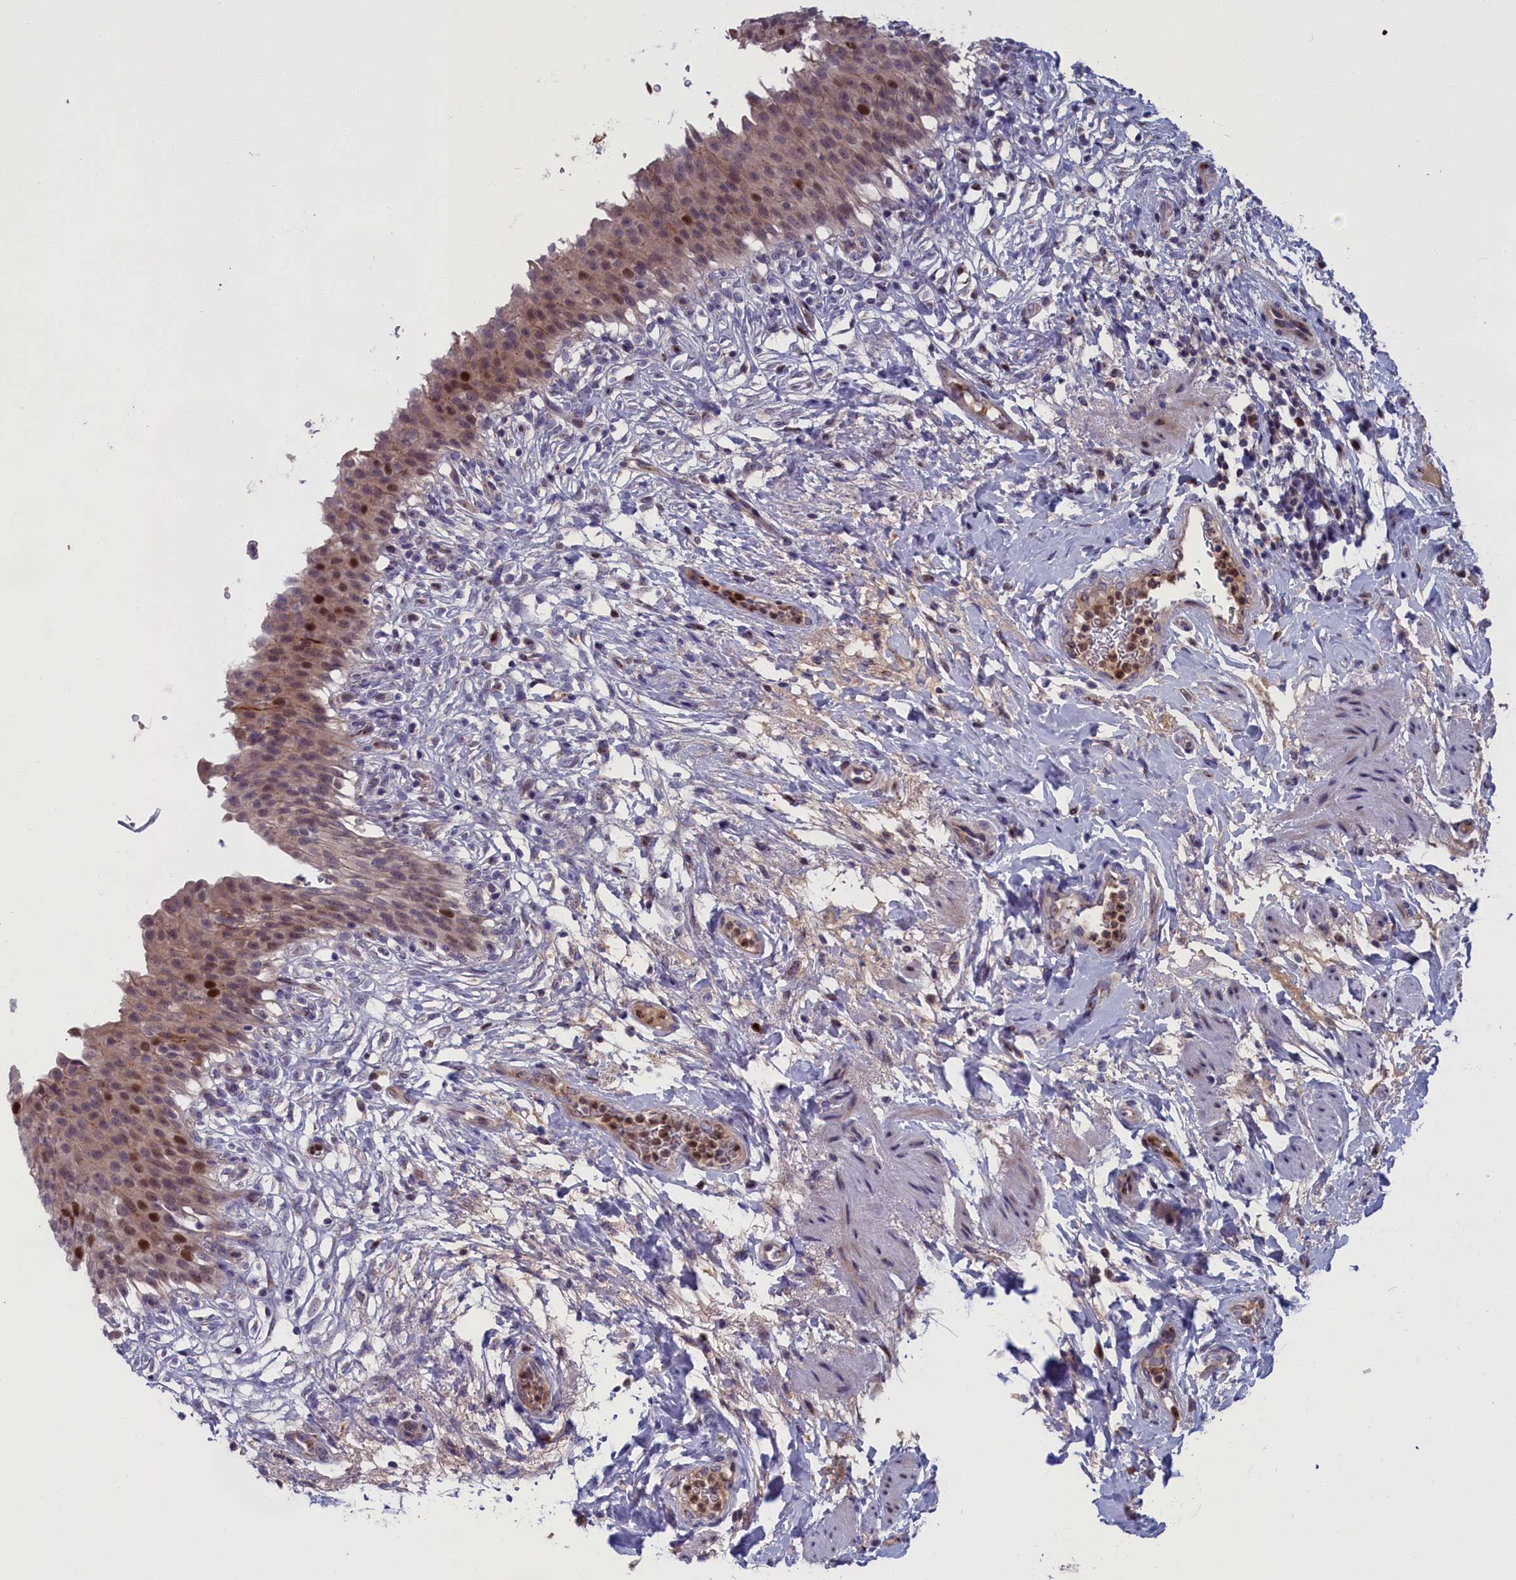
{"staining": {"intensity": "moderate", "quantity": "25%-75%", "location": "cytoplasmic/membranous,nuclear"}, "tissue": "urinary bladder", "cell_type": "Urothelial cells", "image_type": "normal", "snomed": [{"axis": "morphology", "description": "Normal tissue, NOS"}, {"axis": "topography", "description": "Urinary bladder"}], "caption": "Urinary bladder stained for a protein (brown) displays moderate cytoplasmic/membranous,nuclear positive expression in approximately 25%-75% of urothelial cells.", "gene": "LIG1", "patient": {"sex": "female", "age": 60}}